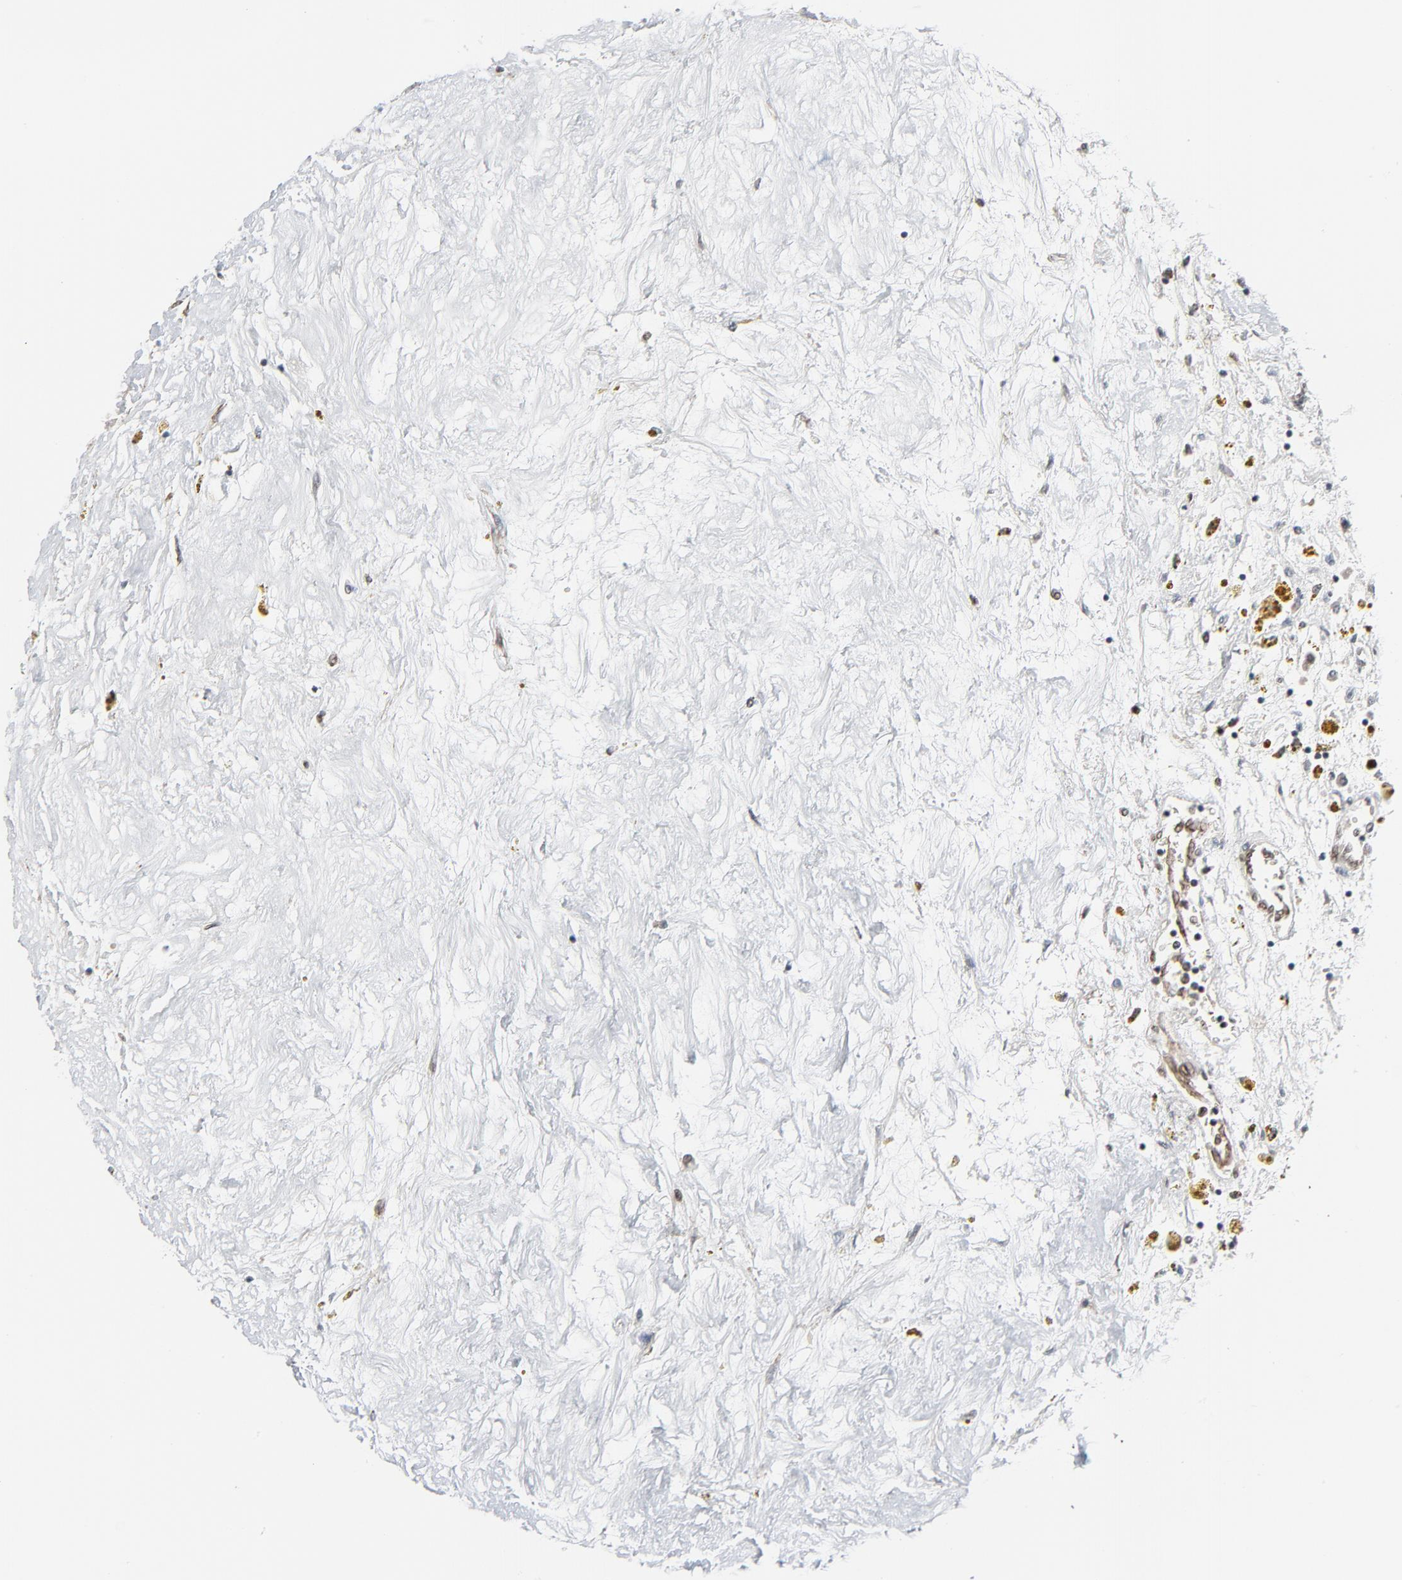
{"staining": {"intensity": "weak", "quantity": "25%-75%", "location": "nuclear"}, "tissue": "renal cancer", "cell_type": "Tumor cells", "image_type": "cancer", "snomed": [{"axis": "morphology", "description": "Adenocarcinoma, NOS"}, {"axis": "topography", "description": "Kidney"}], "caption": "Immunohistochemistry (IHC) of human renal adenocarcinoma demonstrates low levels of weak nuclear staining in approximately 25%-75% of tumor cells.", "gene": "CUX1", "patient": {"sex": "male", "age": 78}}